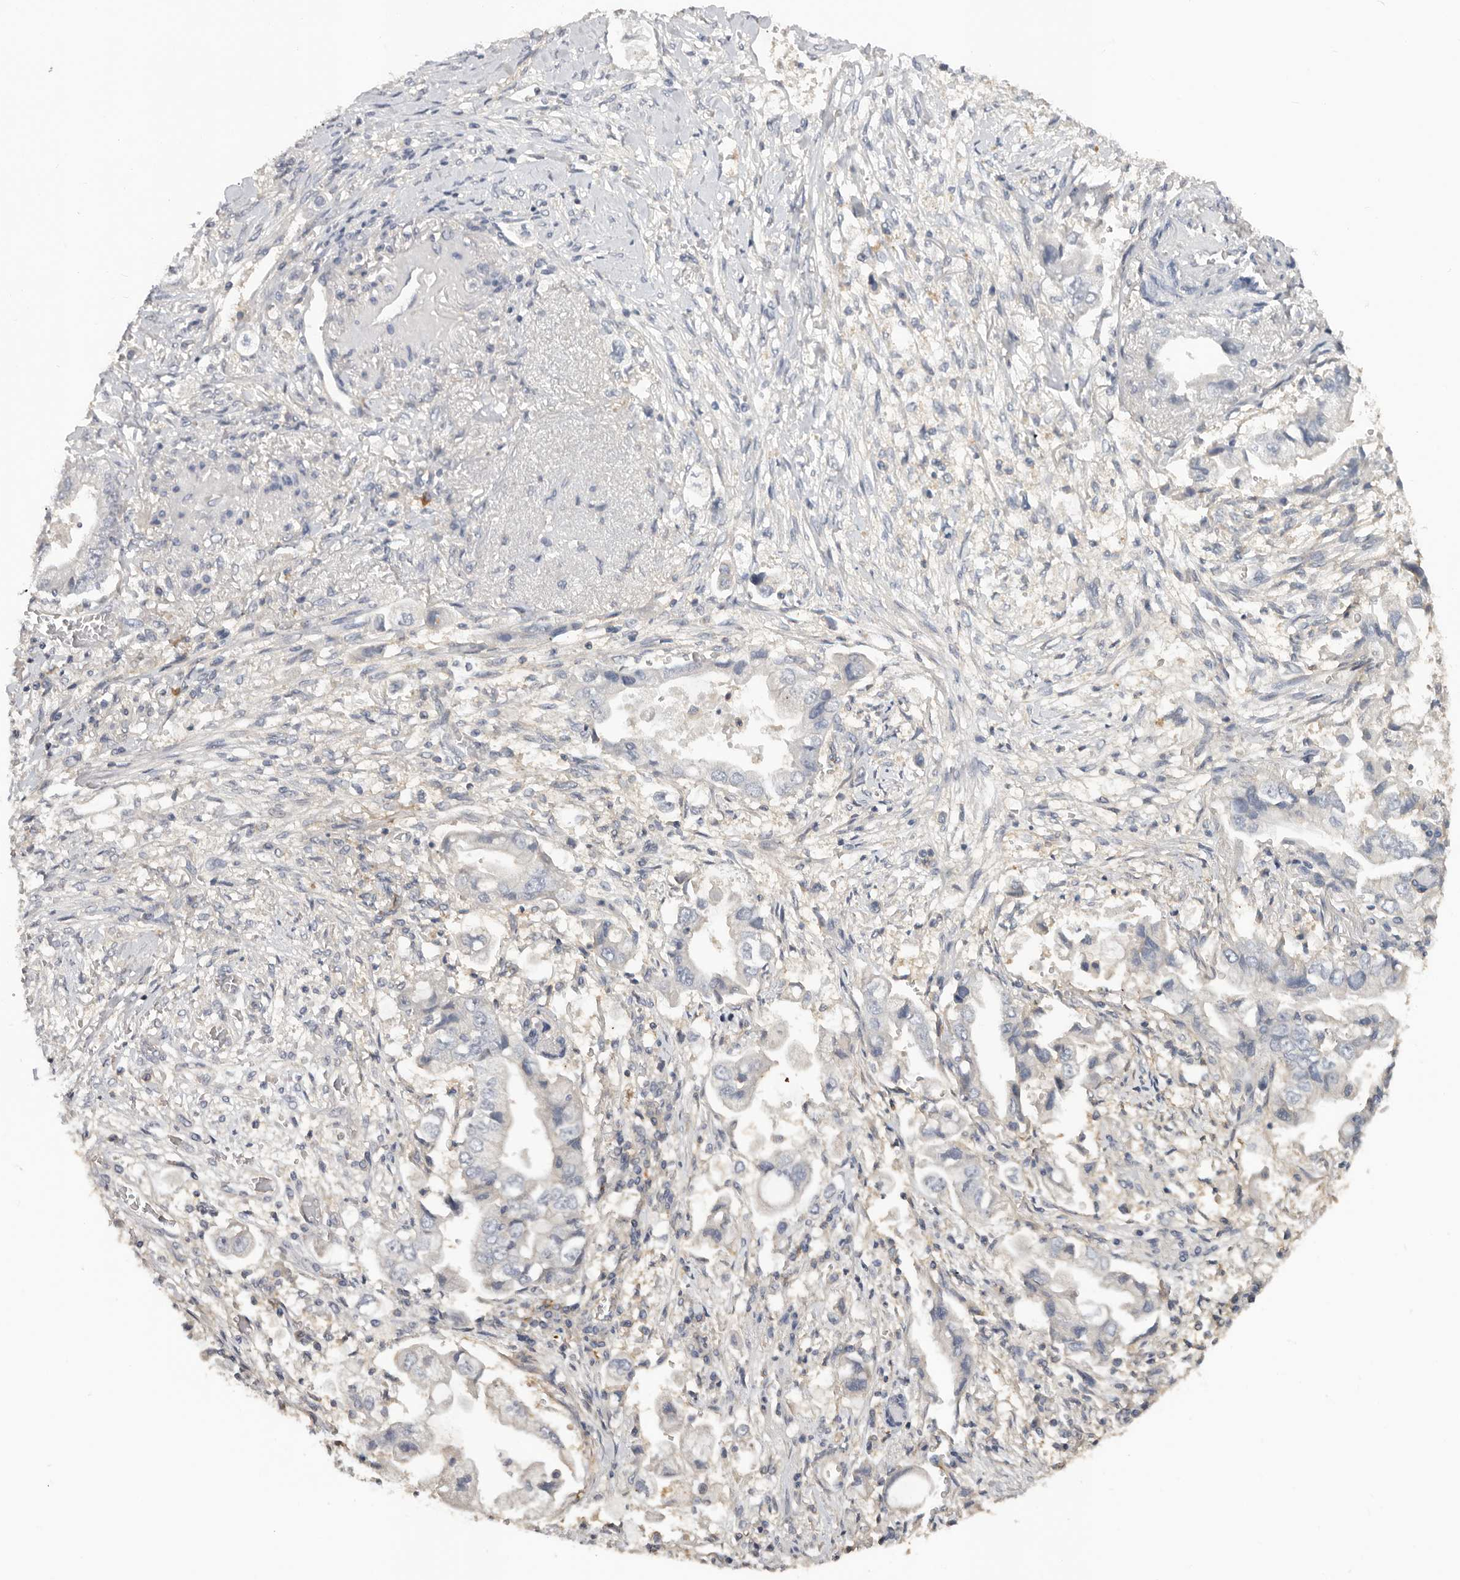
{"staining": {"intensity": "negative", "quantity": "none", "location": "none"}, "tissue": "stomach cancer", "cell_type": "Tumor cells", "image_type": "cancer", "snomed": [{"axis": "morphology", "description": "Adenocarcinoma, NOS"}, {"axis": "topography", "description": "Stomach"}], "caption": "This is an immunohistochemistry histopathology image of human stomach cancer (adenocarcinoma). There is no positivity in tumor cells.", "gene": "WDTC1", "patient": {"sex": "male", "age": 62}}